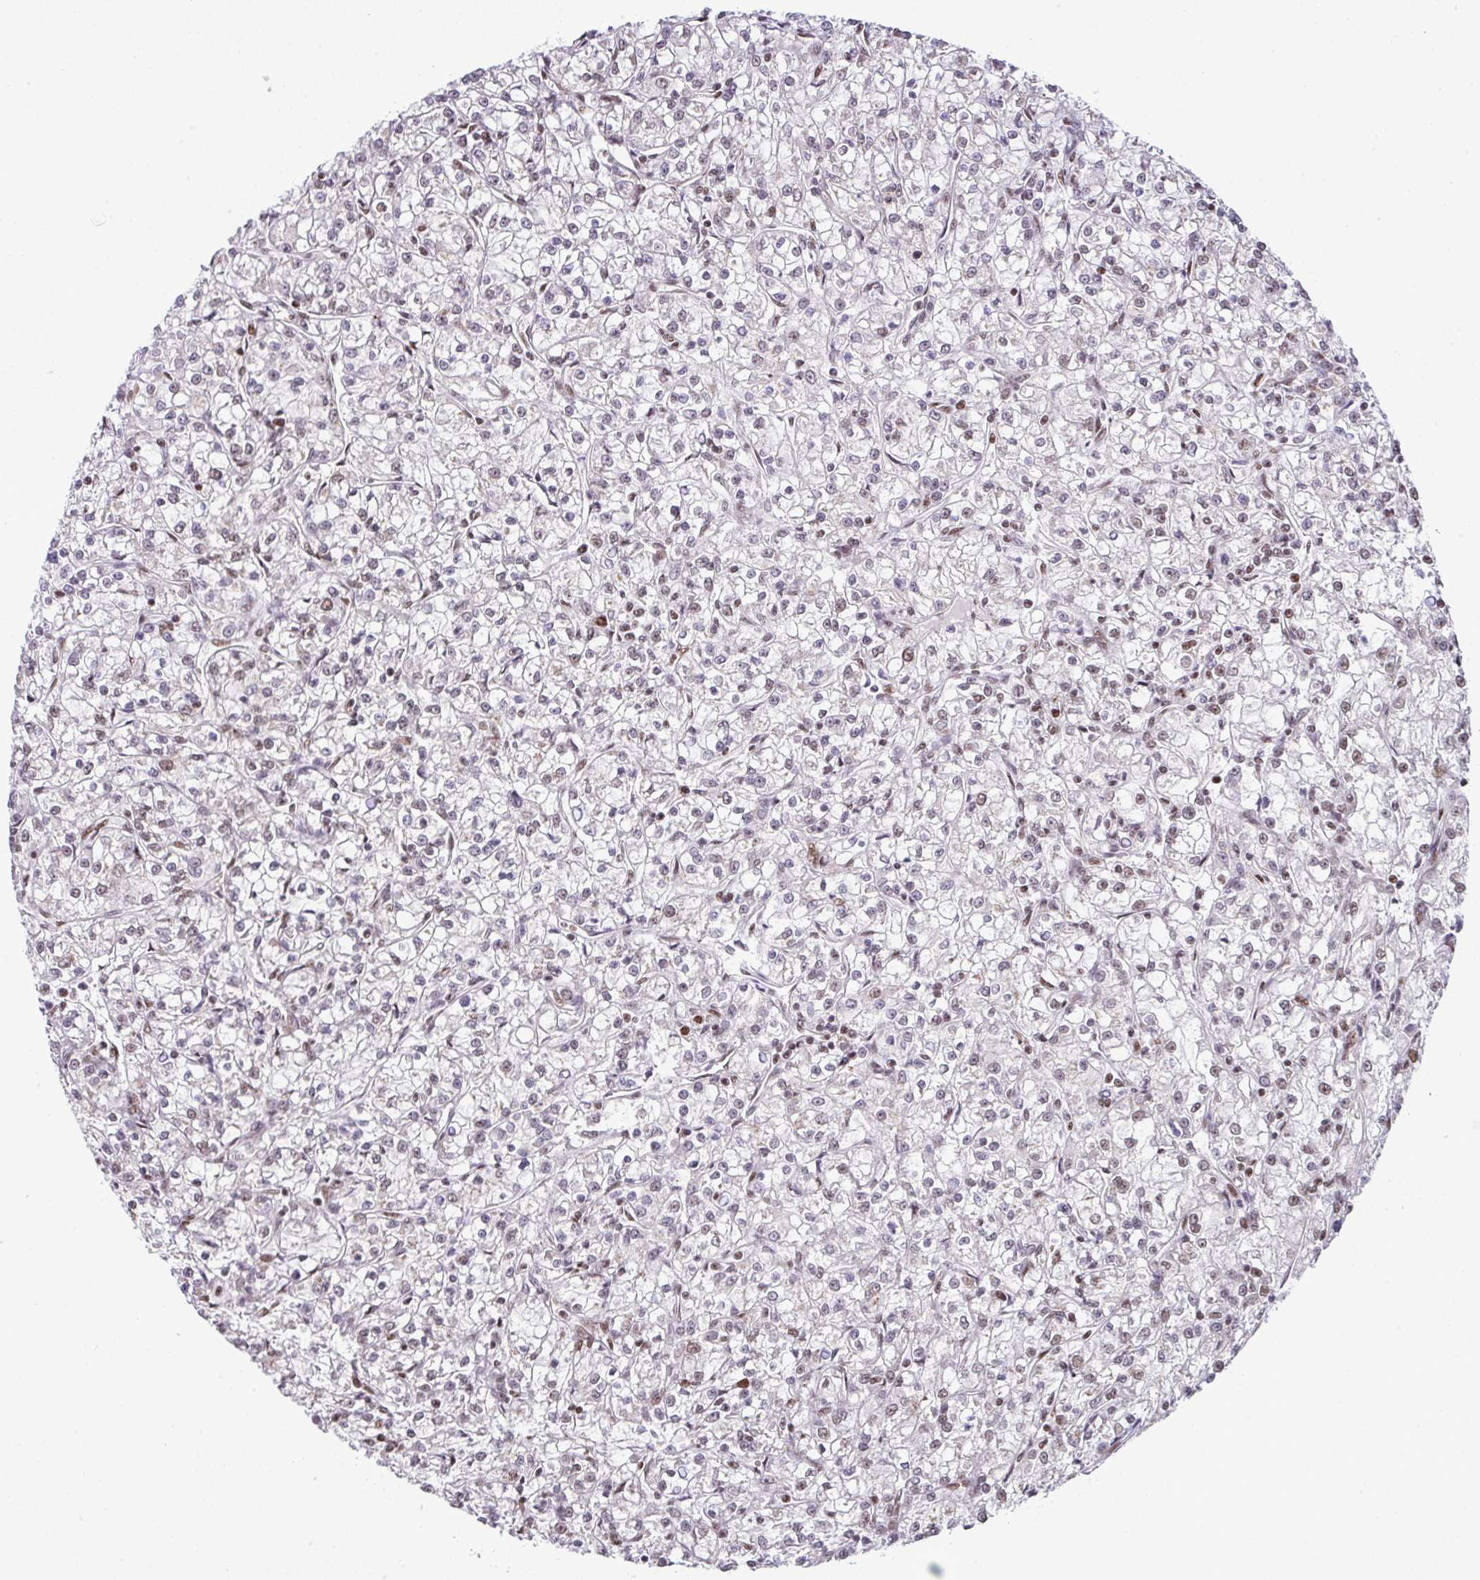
{"staining": {"intensity": "moderate", "quantity": "25%-75%", "location": "nuclear"}, "tissue": "renal cancer", "cell_type": "Tumor cells", "image_type": "cancer", "snomed": [{"axis": "morphology", "description": "Adenocarcinoma, NOS"}, {"axis": "topography", "description": "Kidney"}], "caption": "Human adenocarcinoma (renal) stained with a brown dye displays moderate nuclear positive expression in approximately 25%-75% of tumor cells.", "gene": "PGAP4", "patient": {"sex": "female", "age": 59}}